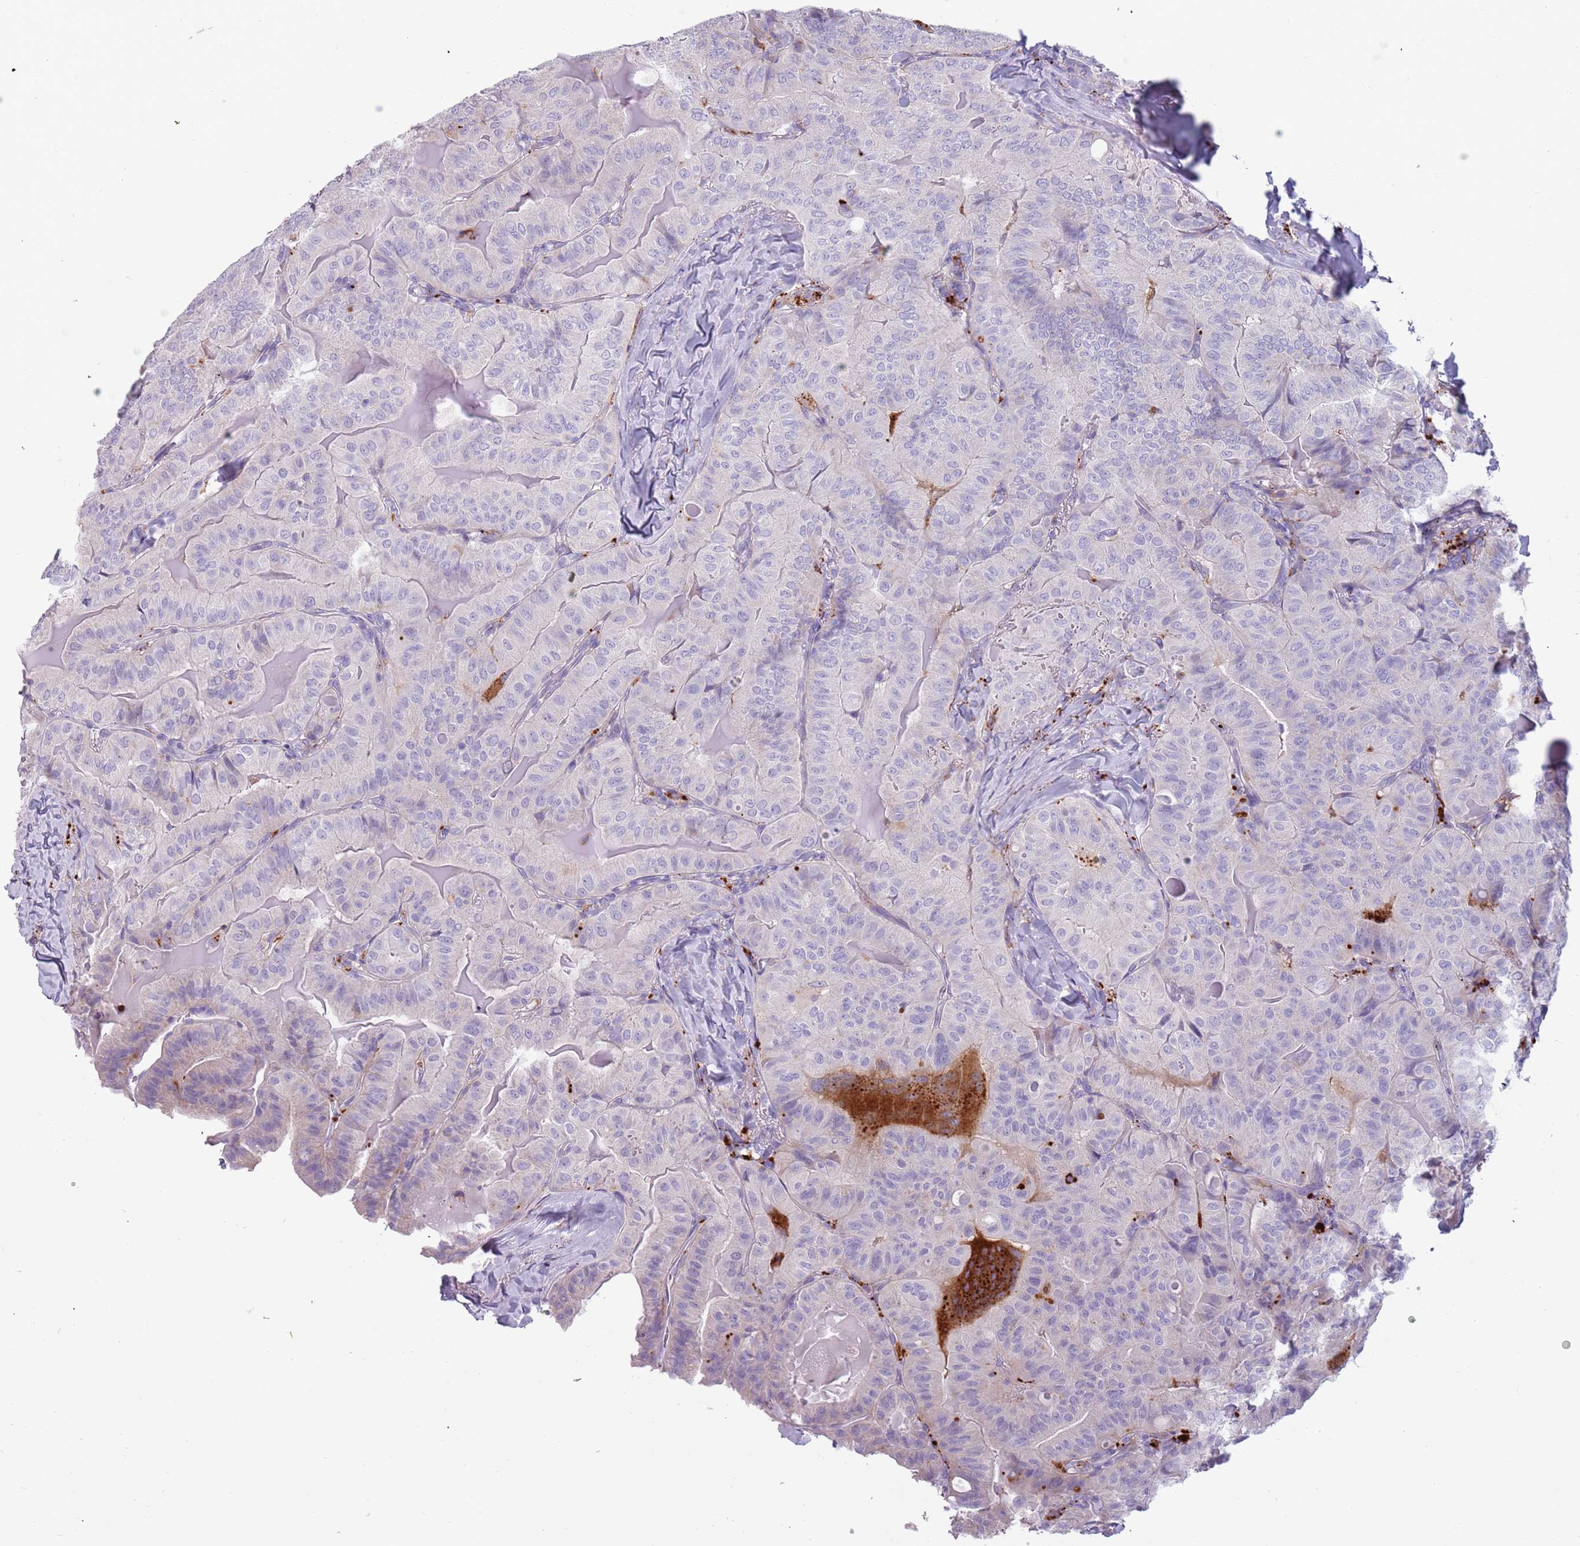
{"staining": {"intensity": "negative", "quantity": "none", "location": "none"}, "tissue": "thyroid cancer", "cell_type": "Tumor cells", "image_type": "cancer", "snomed": [{"axis": "morphology", "description": "Papillary adenocarcinoma, NOS"}, {"axis": "topography", "description": "Thyroid gland"}], "caption": "Tumor cells show no significant staining in papillary adenocarcinoma (thyroid). The staining was performed using DAB to visualize the protein expression in brown, while the nuclei were stained in blue with hematoxylin (Magnification: 20x).", "gene": "NWD2", "patient": {"sex": "female", "age": 68}}